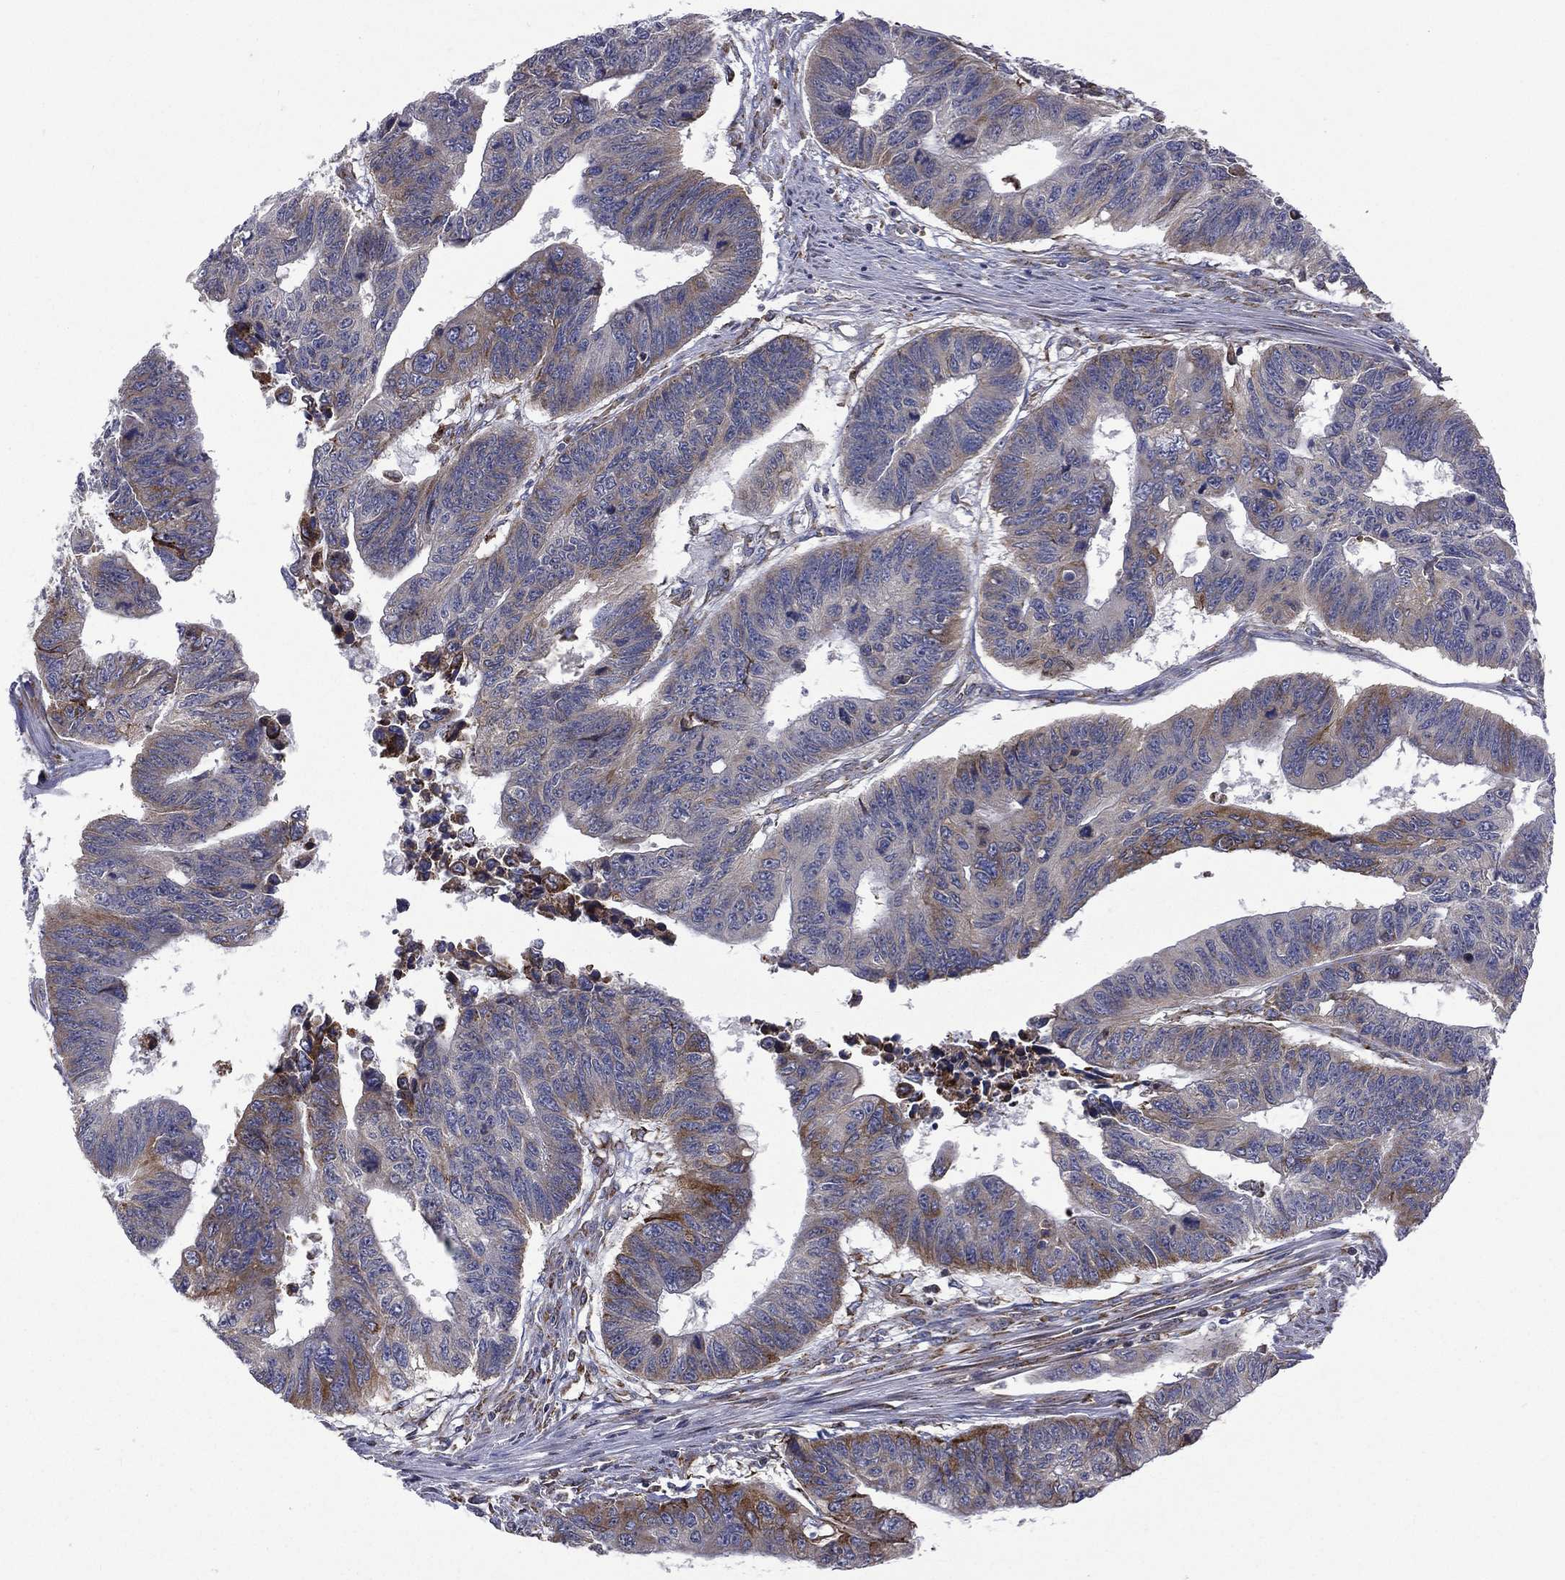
{"staining": {"intensity": "strong", "quantity": "<25%", "location": "cytoplasmic/membranous"}, "tissue": "colorectal cancer", "cell_type": "Tumor cells", "image_type": "cancer", "snomed": [{"axis": "morphology", "description": "Adenocarcinoma, NOS"}, {"axis": "topography", "description": "Rectum"}], "caption": "Brown immunohistochemical staining in human colorectal cancer reveals strong cytoplasmic/membranous staining in about <25% of tumor cells.", "gene": "C20orf96", "patient": {"sex": "female", "age": 85}}